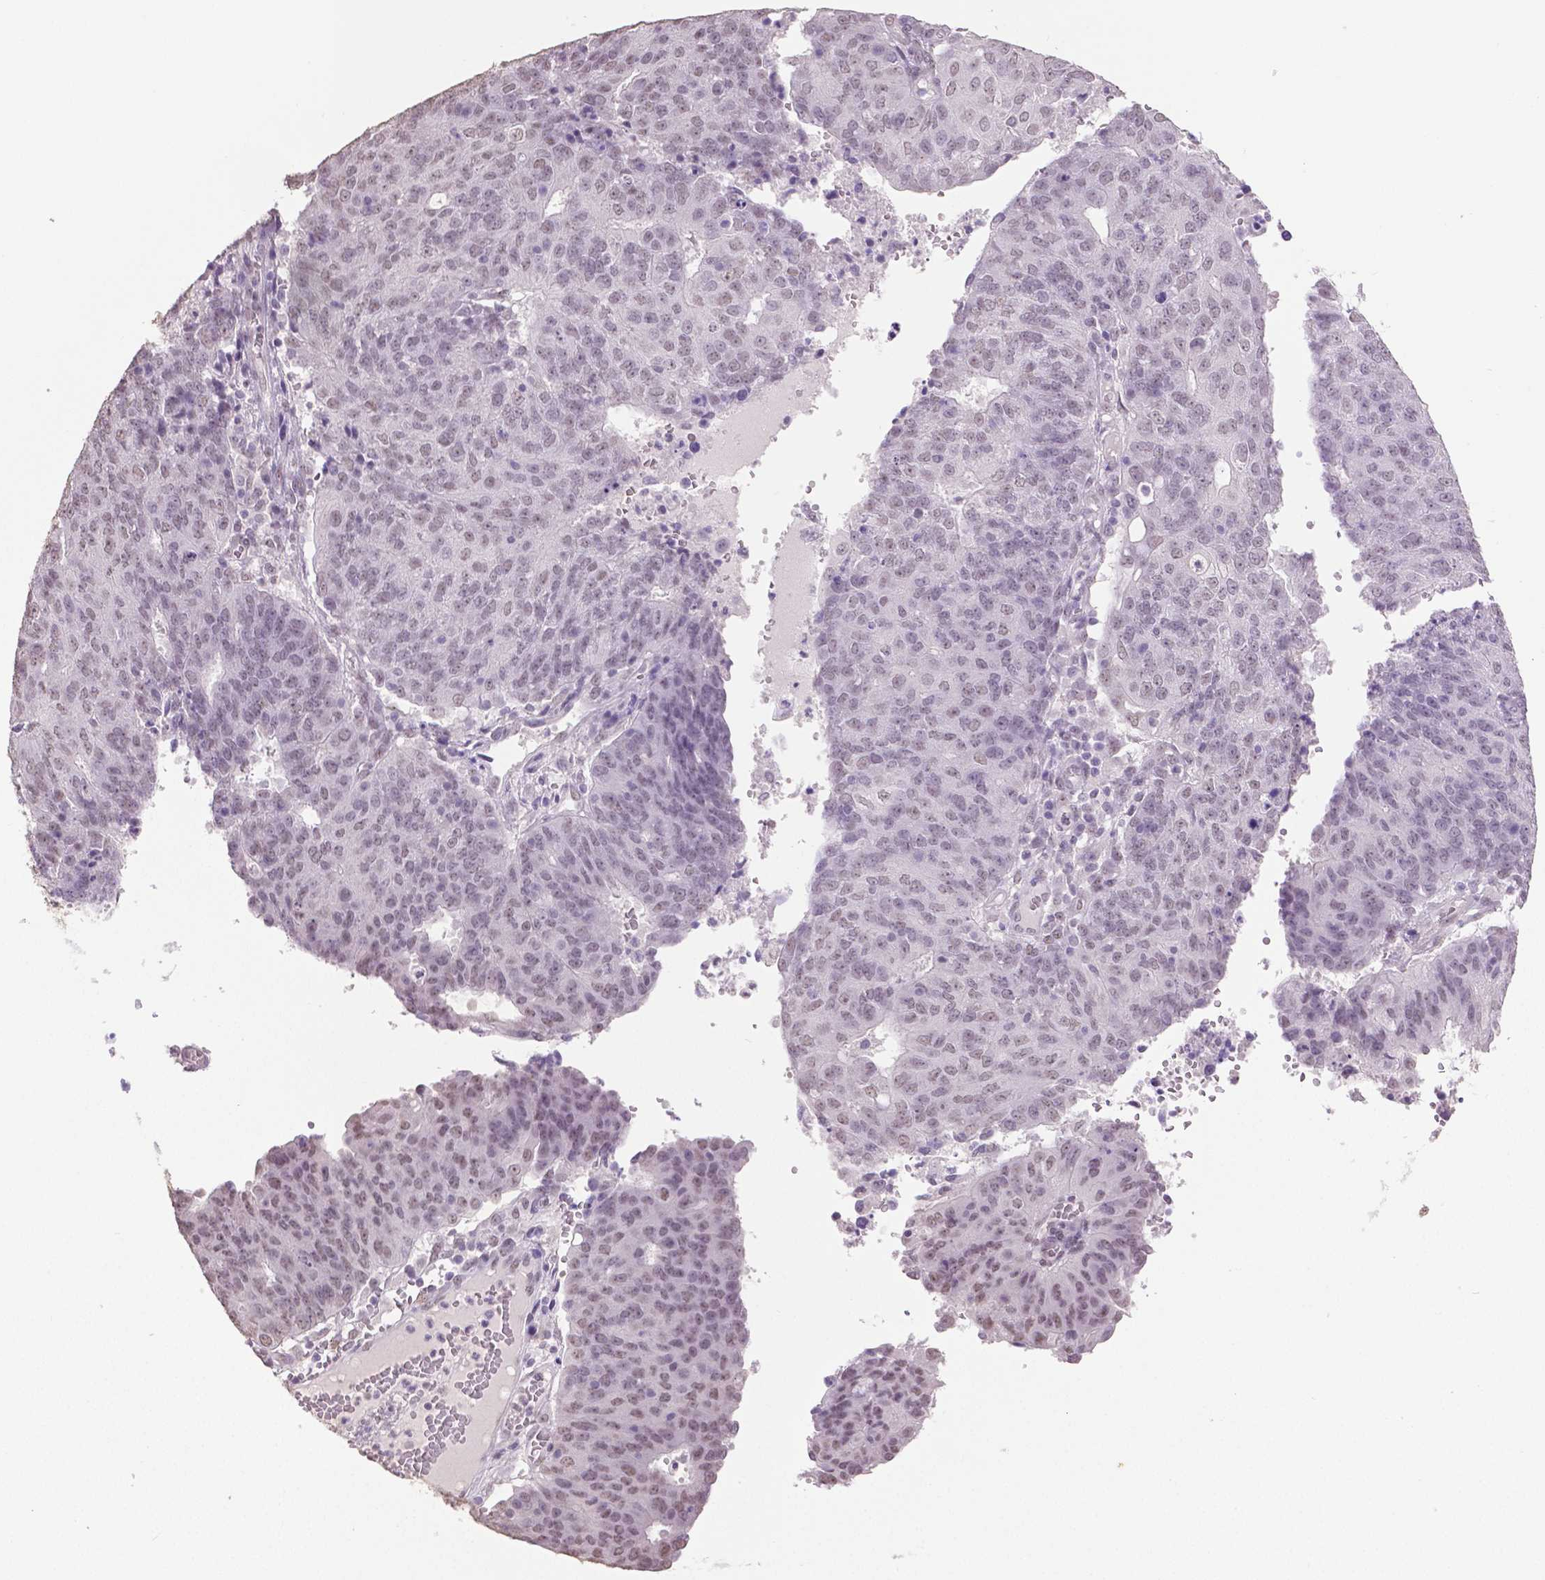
{"staining": {"intensity": "weak", "quantity": "<25%", "location": "nuclear"}, "tissue": "endometrial cancer", "cell_type": "Tumor cells", "image_type": "cancer", "snomed": [{"axis": "morphology", "description": "Adenocarcinoma, NOS"}, {"axis": "topography", "description": "Endometrium"}], "caption": "IHC image of neoplastic tissue: adenocarcinoma (endometrial) stained with DAB exhibits no significant protein staining in tumor cells.", "gene": "IGF2BP1", "patient": {"sex": "female", "age": 82}}